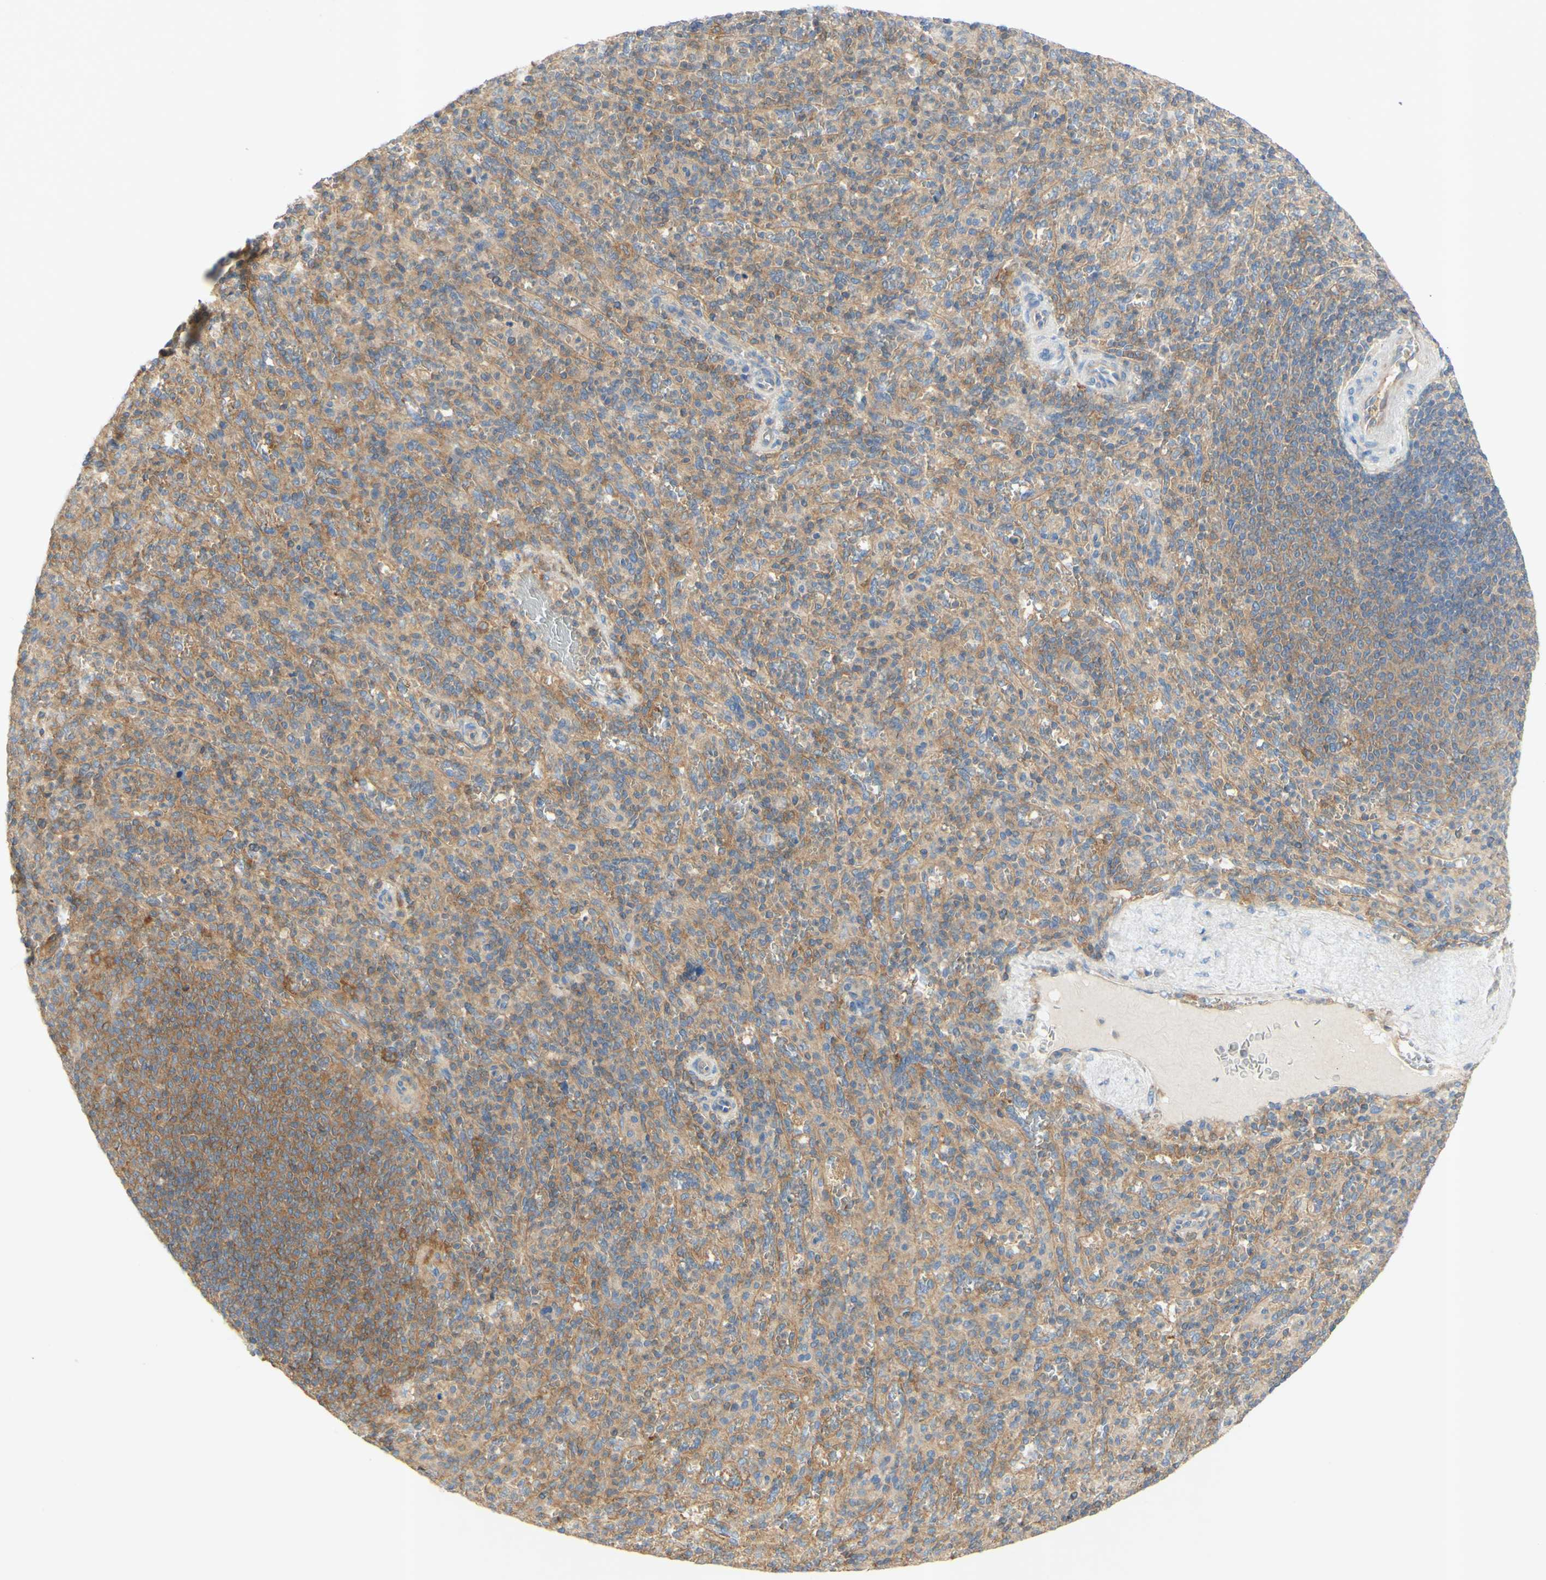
{"staining": {"intensity": "moderate", "quantity": ">75%", "location": "cytoplasmic/membranous"}, "tissue": "spleen", "cell_type": "Cells in red pulp", "image_type": "normal", "snomed": [{"axis": "morphology", "description": "Normal tissue, NOS"}, {"axis": "topography", "description": "Spleen"}], "caption": "Immunohistochemical staining of unremarkable human spleen demonstrates moderate cytoplasmic/membranous protein positivity in approximately >75% of cells in red pulp.", "gene": "IKBKG", "patient": {"sex": "male", "age": 36}}